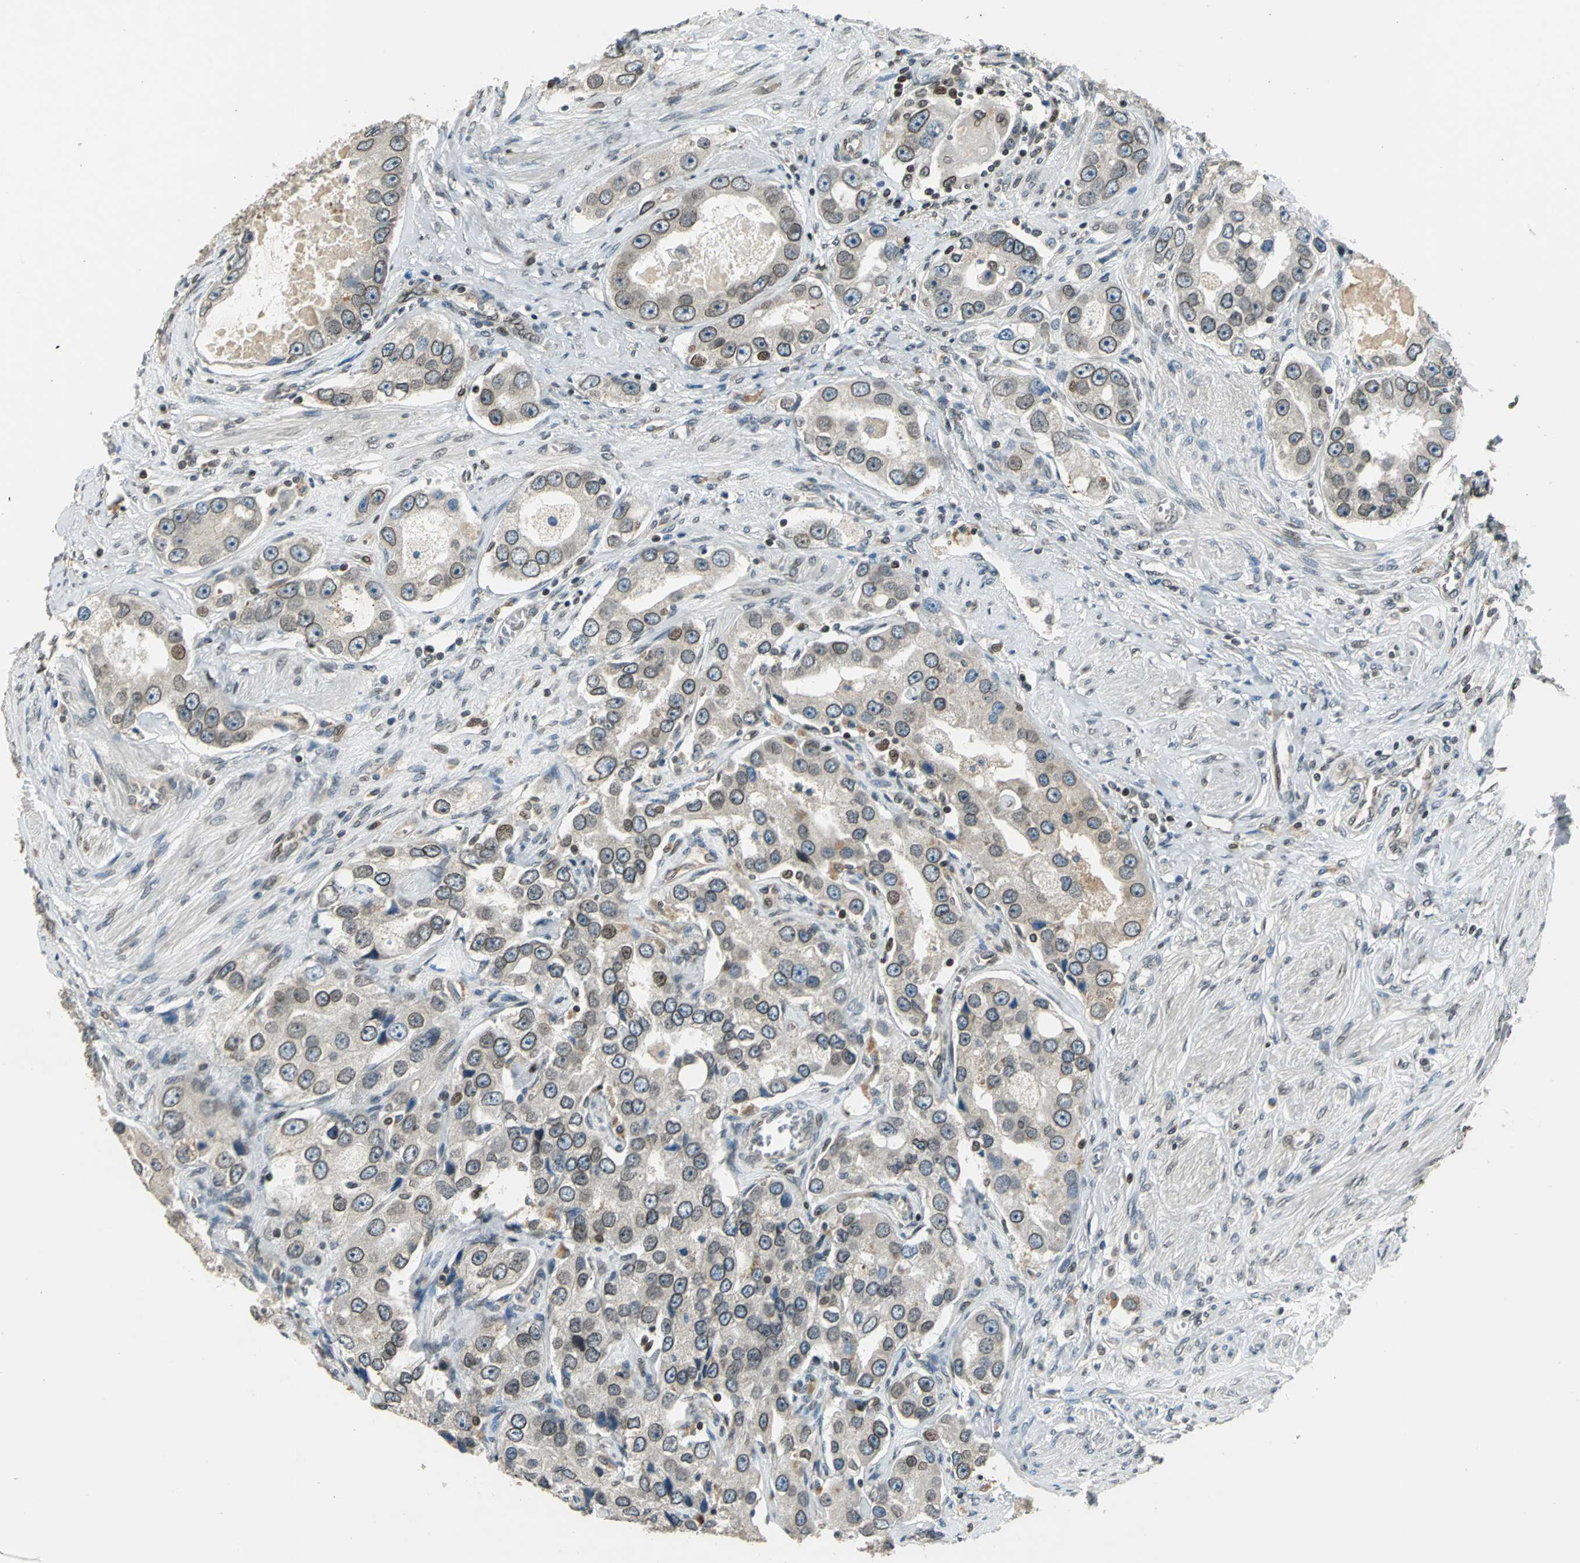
{"staining": {"intensity": "moderate", "quantity": "25%-75%", "location": "cytoplasmic/membranous,nuclear"}, "tissue": "prostate cancer", "cell_type": "Tumor cells", "image_type": "cancer", "snomed": [{"axis": "morphology", "description": "Adenocarcinoma, High grade"}, {"axis": "topography", "description": "Prostate"}], "caption": "Moderate cytoplasmic/membranous and nuclear protein positivity is appreciated in about 25%-75% of tumor cells in prostate cancer (adenocarcinoma (high-grade)). The protein of interest is shown in brown color, while the nuclei are stained blue.", "gene": "BRIP1", "patient": {"sex": "male", "age": 63}}